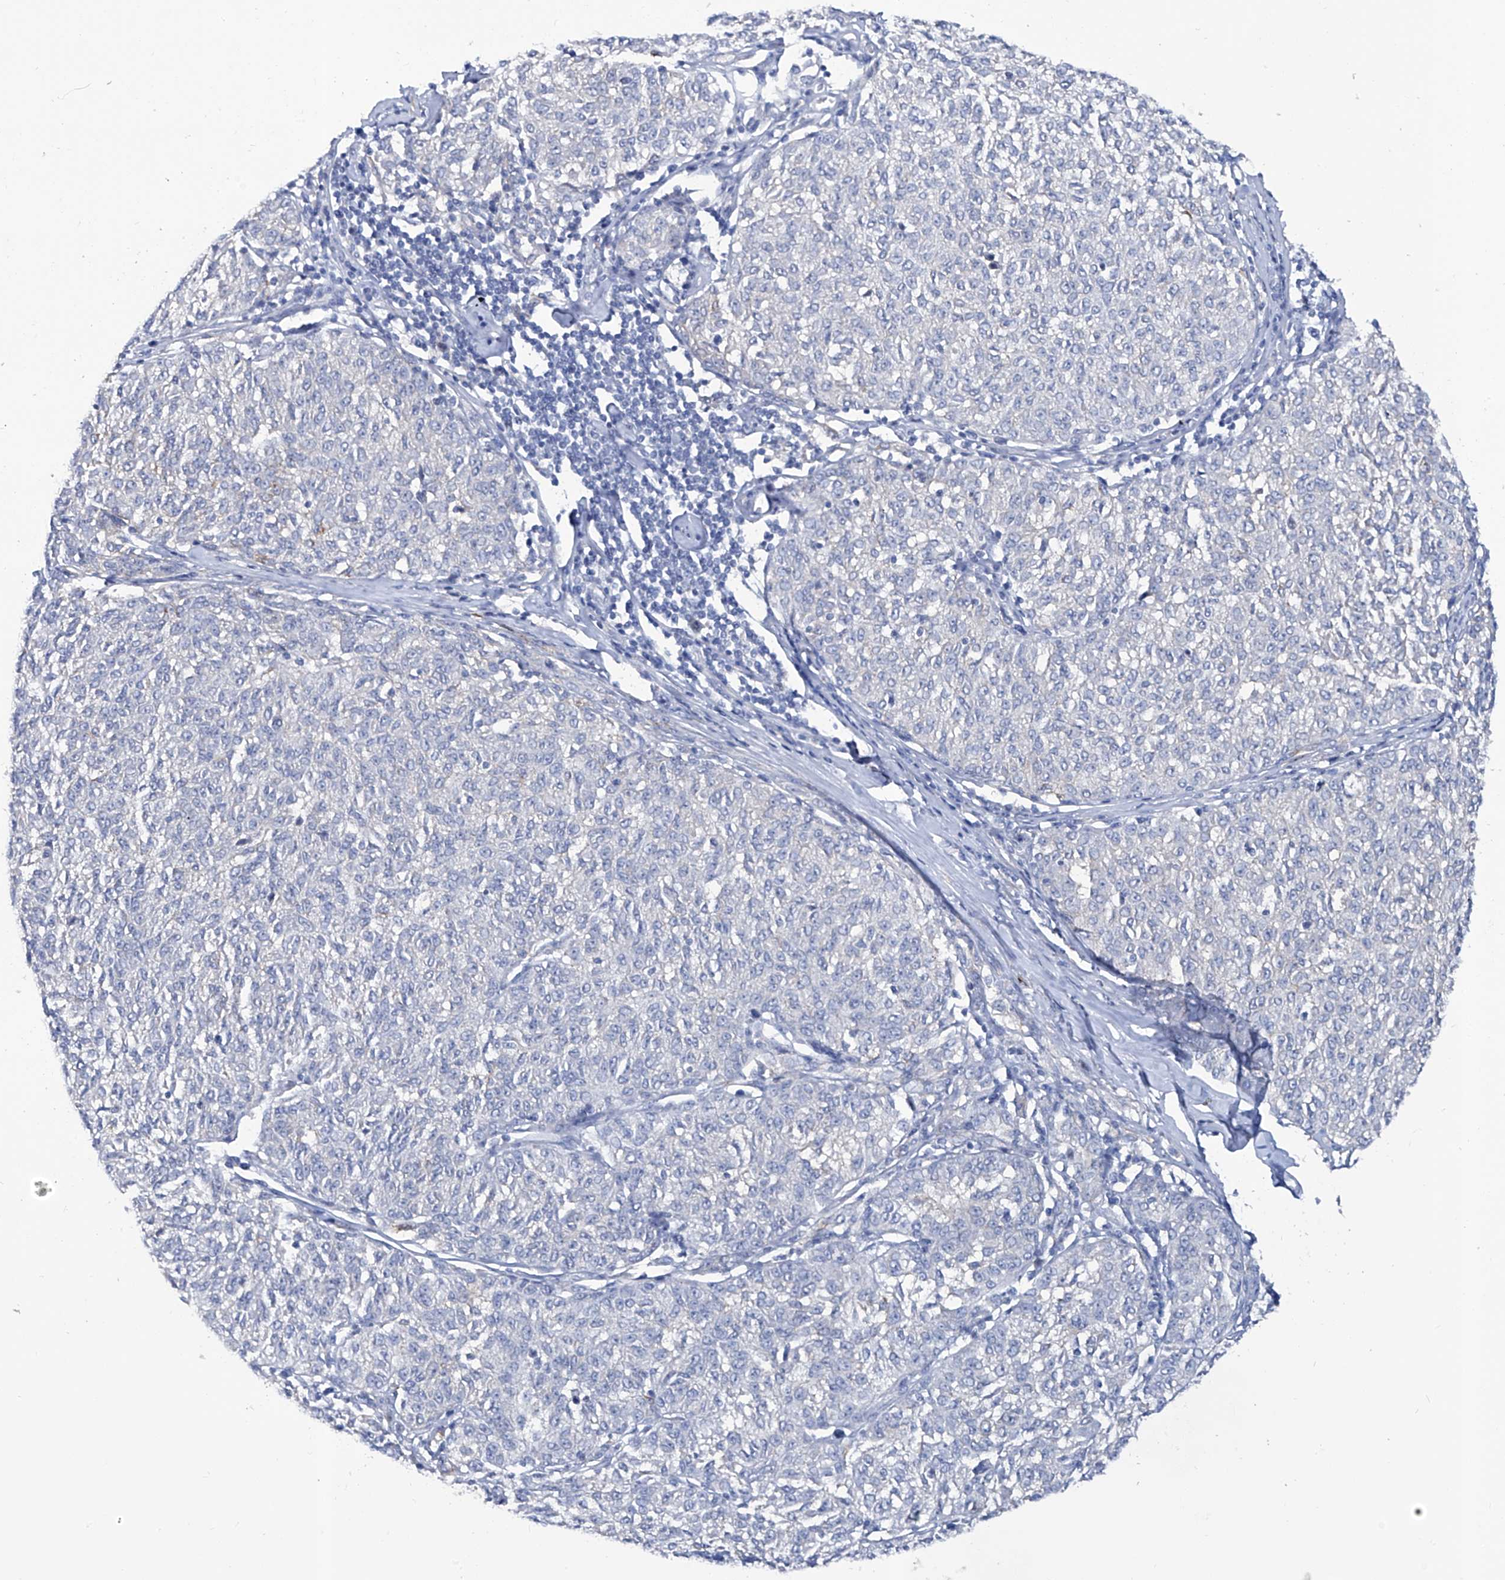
{"staining": {"intensity": "negative", "quantity": "none", "location": "none"}, "tissue": "melanoma", "cell_type": "Tumor cells", "image_type": "cancer", "snomed": [{"axis": "morphology", "description": "Malignant melanoma, NOS"}, {"axis": "topography", "description": "Skin"}], "caption": "Immunohistochemistry image of melanoma stained for a protein (brown), which shows no staining in tumor cells. (DAB IHC with hematoxylin counter stain).", "gene": "KLHL17", "patient": {"sex": "female", "age": 72}}